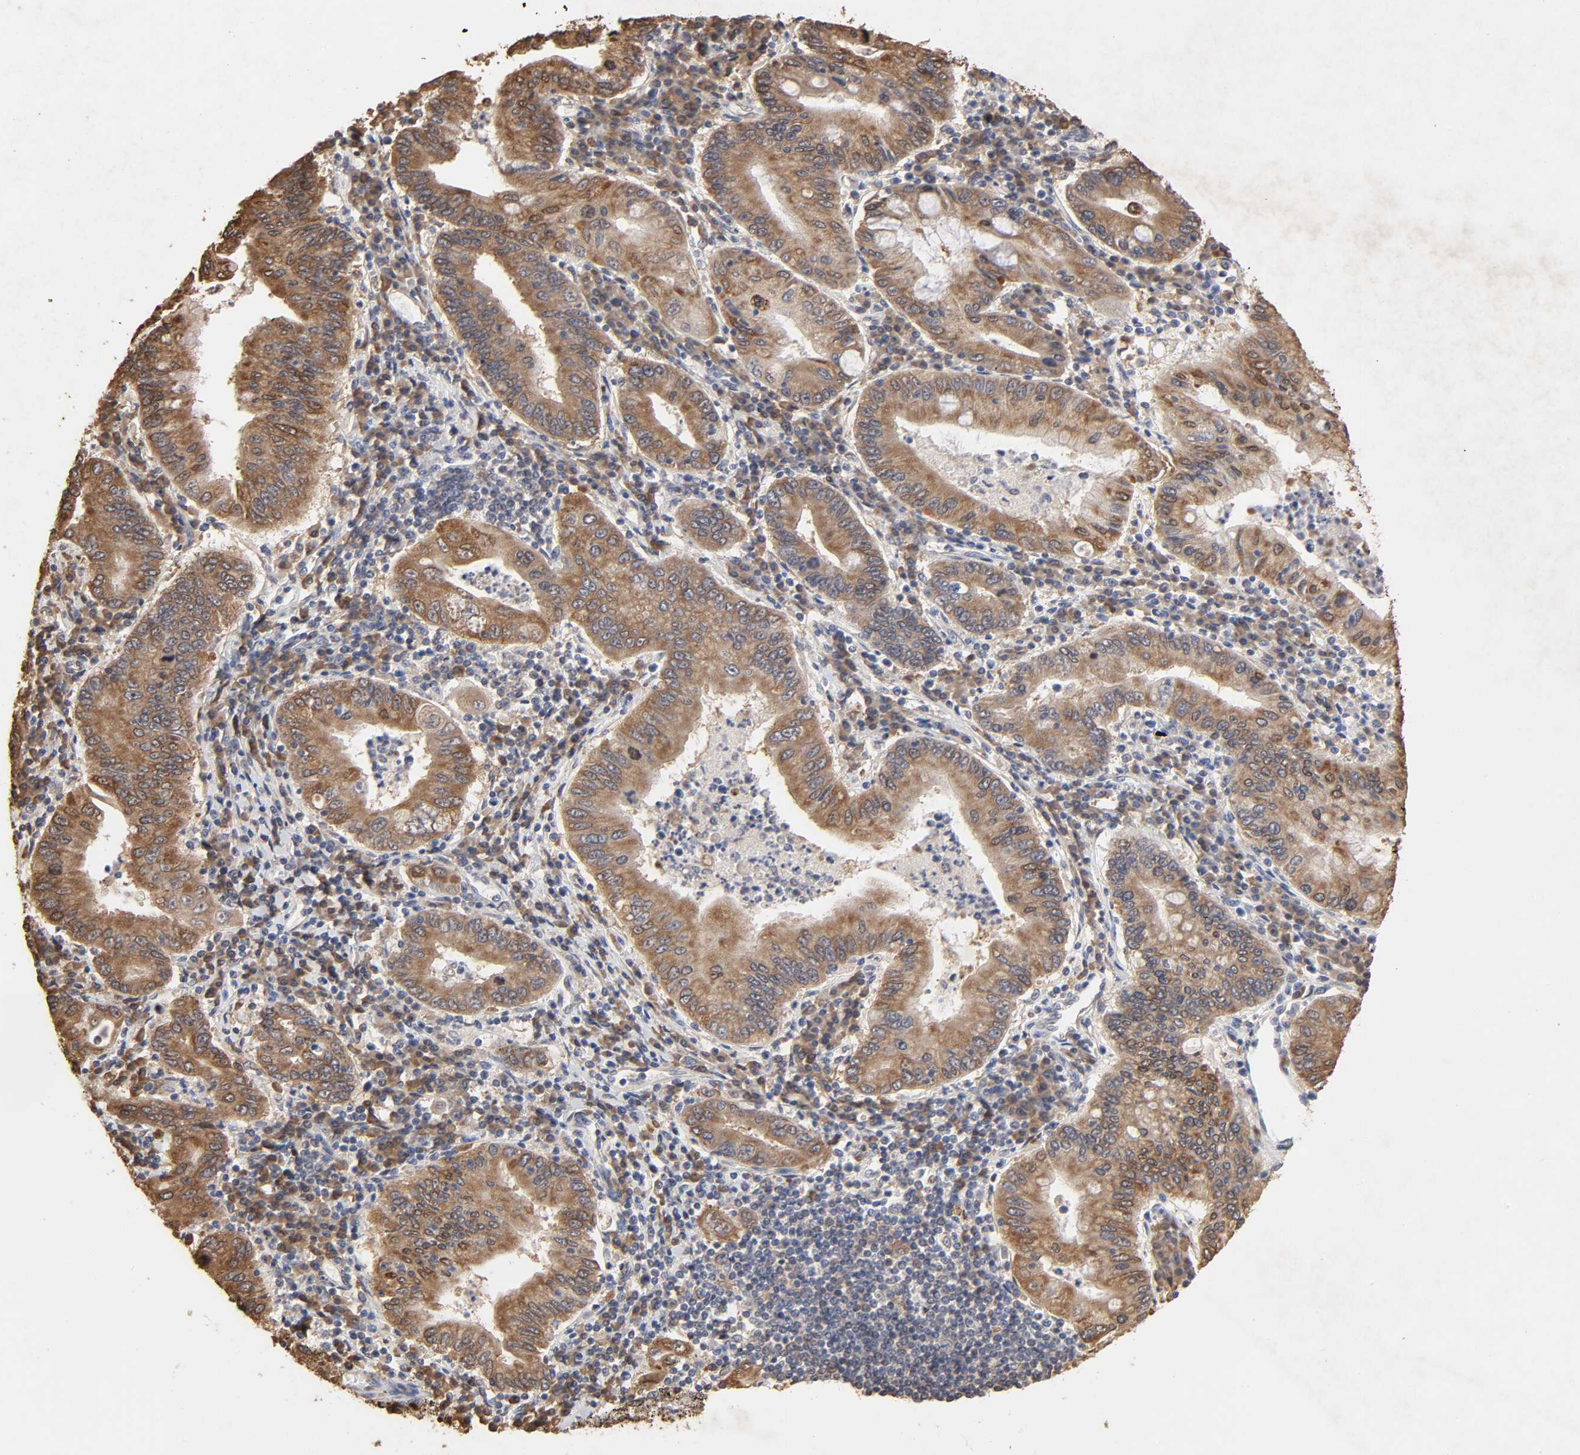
{"staining": {"intensity": "strong", "quantity": ">75%", "location": "cytoplasmic/membranous"}, "tissue": "stomach cancer", "cell_type": "Tumor cells", "image_type": "cancer", "snomed": [{"axis": "morphology", "description": "Normal tissue, NOS"}, {"axis": "morphology", "description": "Adenocarcinoma, NOS"}, {"axis": "topography", "description": "Esophagus"}, {"axis": "topography", "description": "Stomach, upper"}, {"axis": "topography", "description": "Peripheral nerve tissue"}], "caption": "Immunohistochemistry histopathology image of stomach cancer (adenocarcinoma) stained for a protein (brown), which demonstrates high levels of strong cytoplasmic/membranous positivity in approximately >75% of tumor cells.", "gene": "CYCS", "patient": {"sex": "male", "age": 62}}